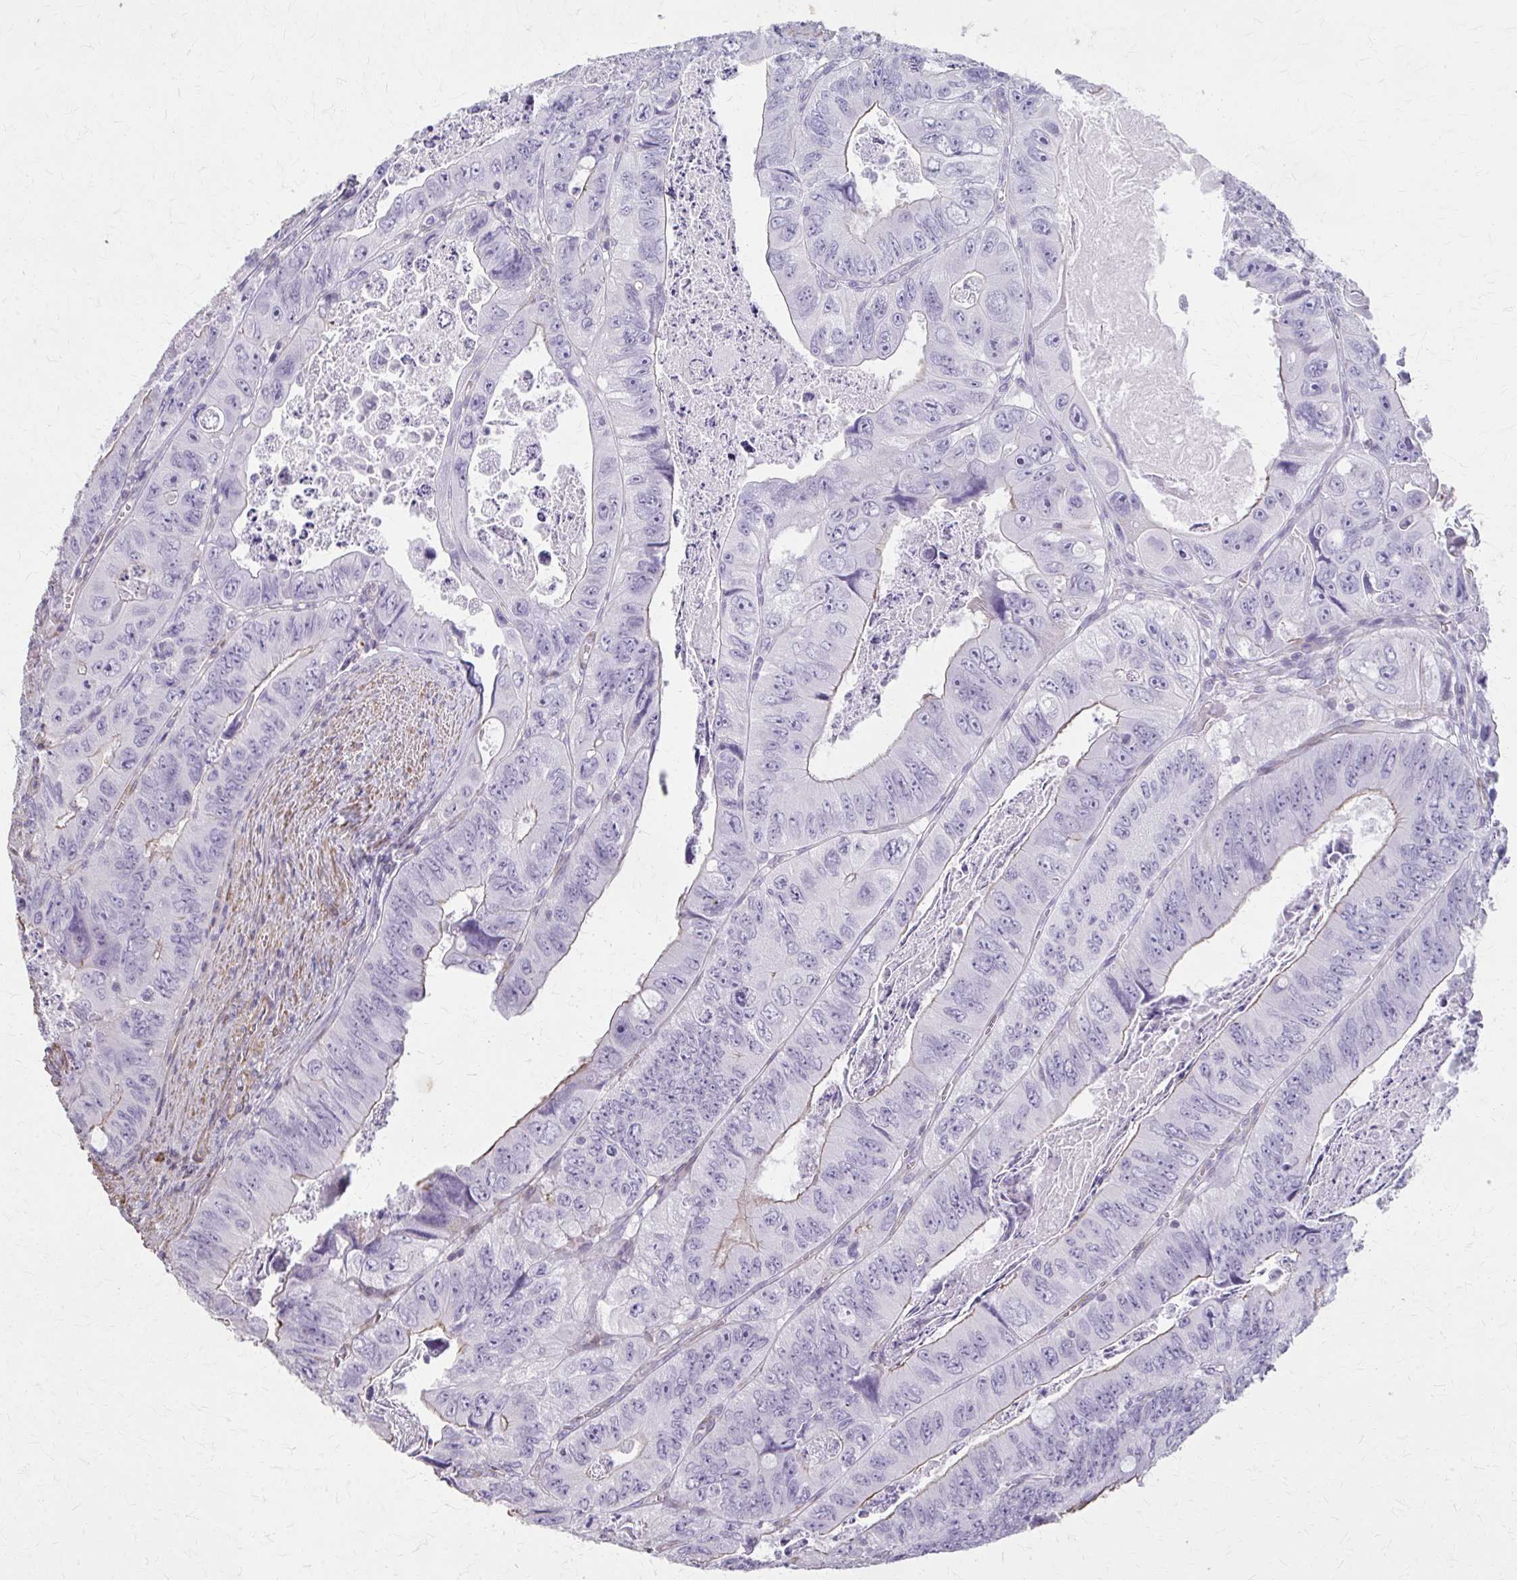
{"staining": {"intensity": "weak", "quantity": "<25%", "location": "cytoplasmic/membranous"}, "tissue": "colorectal cancer", "cell_type": "Tumor cells", "image_type": "cancer", "snomed": [{"axis": "morphology", "description": "Adenocarcinoma, NOS"}, {"axis": "topography", "description": "Colon"}], "caption": "A high-resolution photomicrograph shows immunohistochemistry staining of colorectal cancer, which demonstrates no significant positivity in tumor cells.", "gene": "TENM4", "patient": {"sex": "female", "age": 84}}